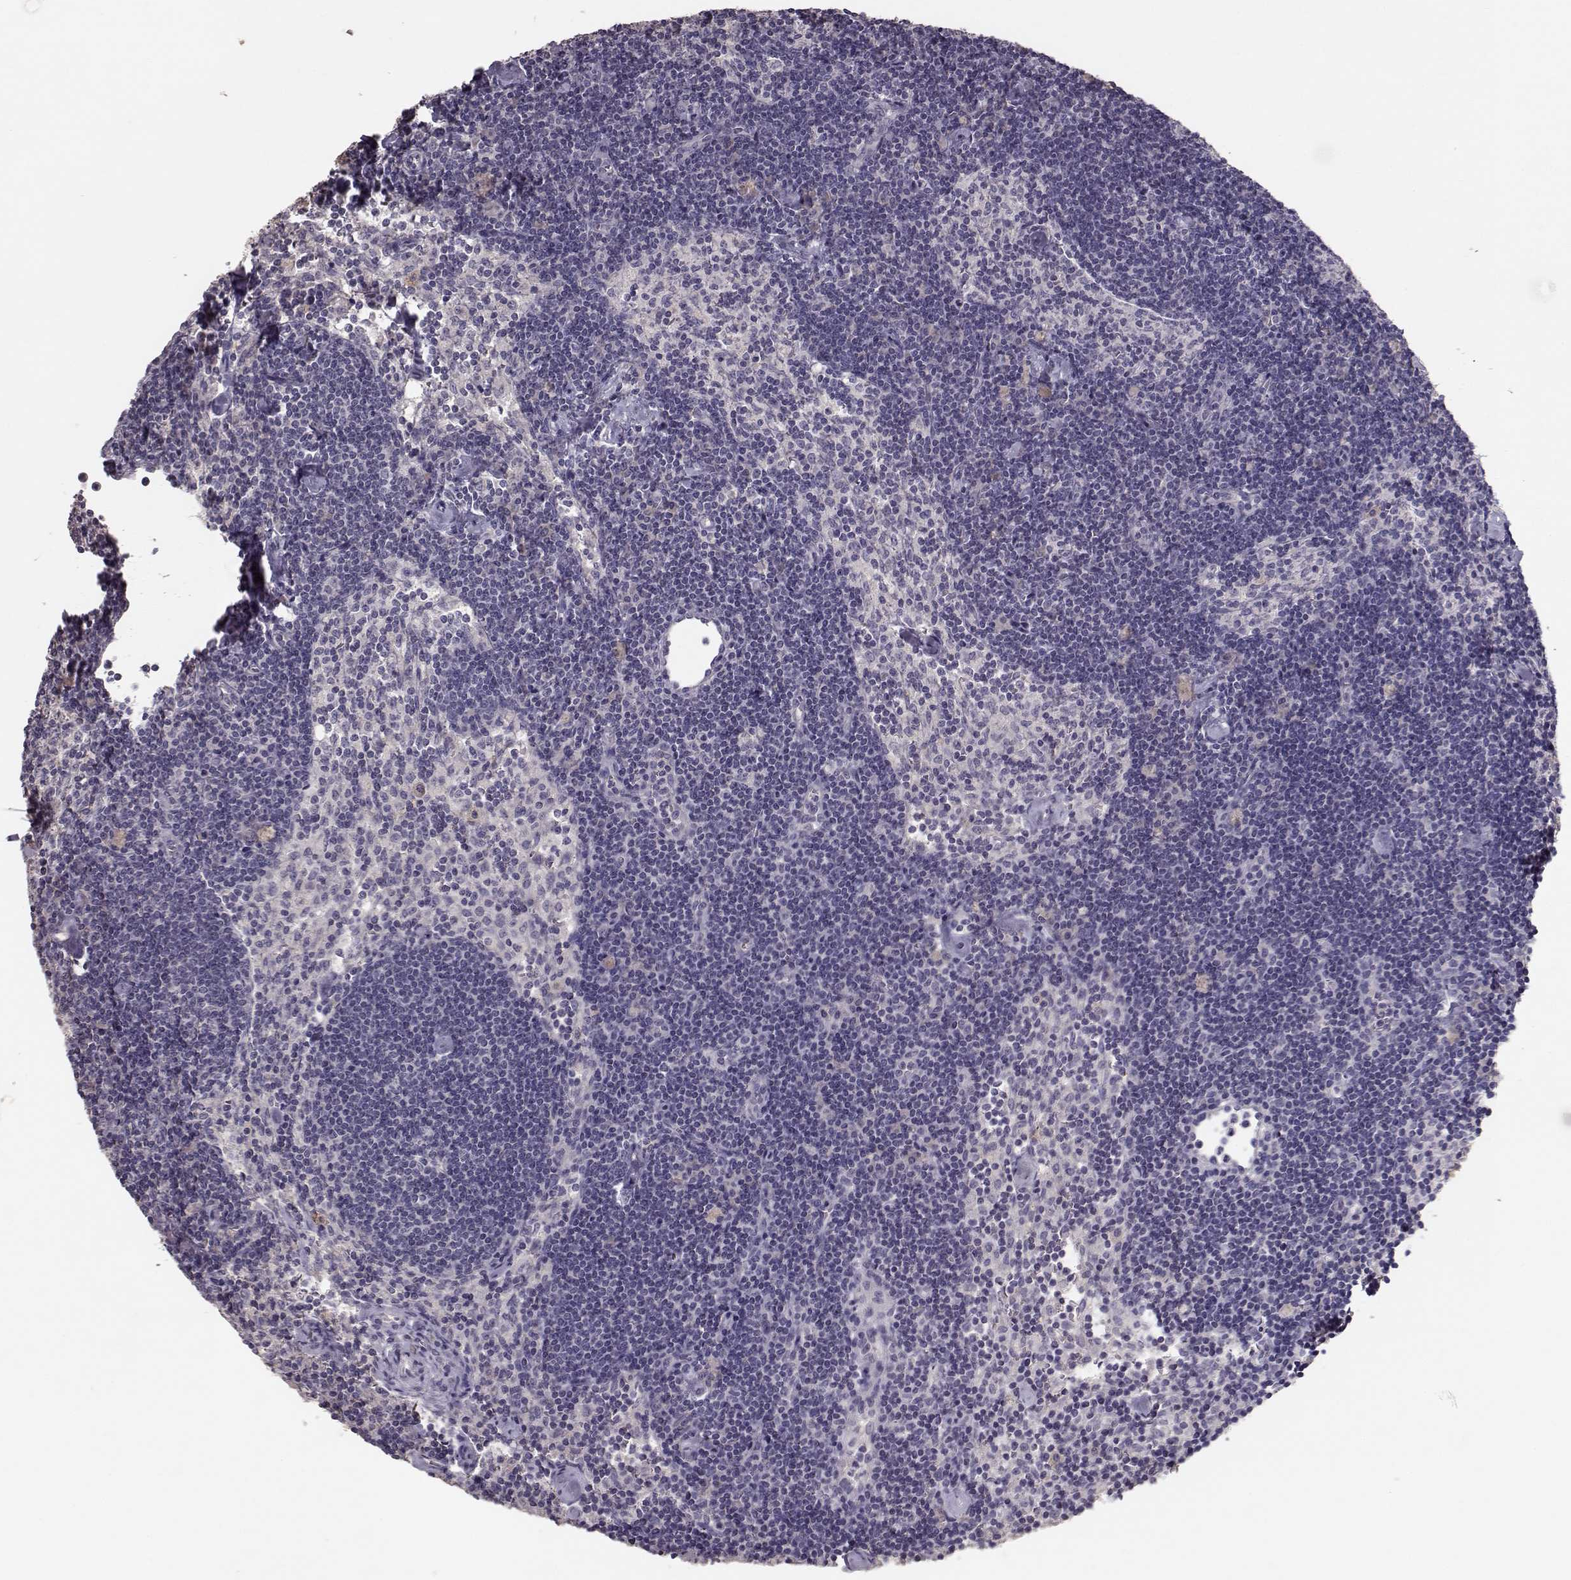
{"staining": {"intensity": "negative", "quantity": "none", "location": "none"}, "tissue": "lymph node", "cell_type": "Germinal center cells", "image_type": "normal", "snomed": [{"axis": "morphology", "description": "Normal tissue, NOS"}, {"axis": "topography", "description": "Lymph node"}], "caption": "Immunohistochemical staining of unremarkable lymph node demonstrates no significant staining in germinal center cells. (Stains: DAB (3,3'-diaminobenzidine) immunohistochemistry with hematoxylin counter stain, Microscopy: brightfield microscopy at high magnification).", "gene": "PMCH", "patient": {"sex": "female", "age": 42}}